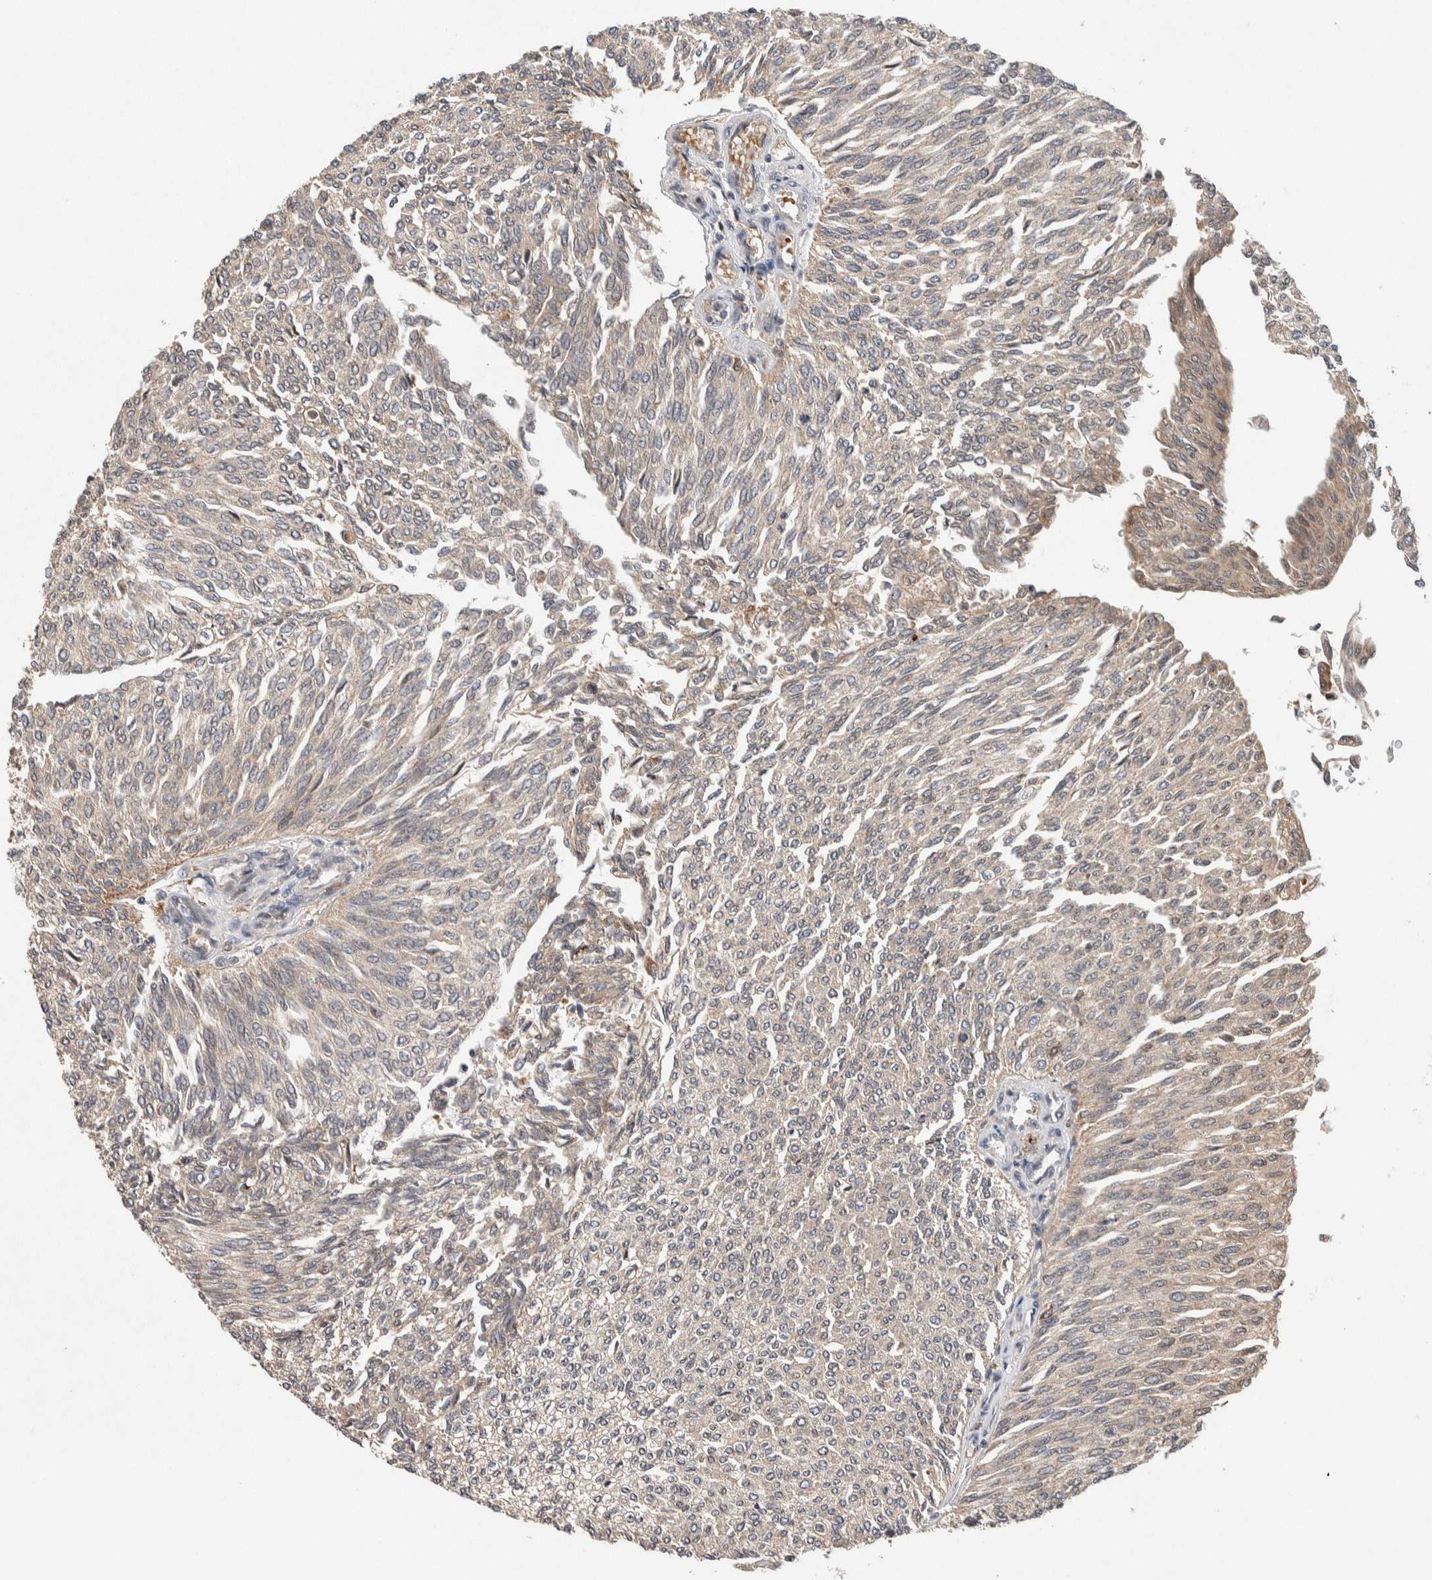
{"staining": {"intensity": "weak", "quantity": "<25%", "location": "cytoplasmic/membranous"}, "tissue": "urothelial cancer", "cell_type": "Tumor cells", "image_type": "cancer", "snomed": [{"axis": "morphology", "description": "Urothelial carcinoma, Low grade"}, {"axis": "topography", "description": "Urinary bladder"}], "caption": "Immunohistochemistry (IHC) histopathology image of urothelial cancer stained for a protein (brown), which exhibits no expression in tumor cells.", "gene": "KCNK1", "patient": {"sex": "female", "age": 79}}